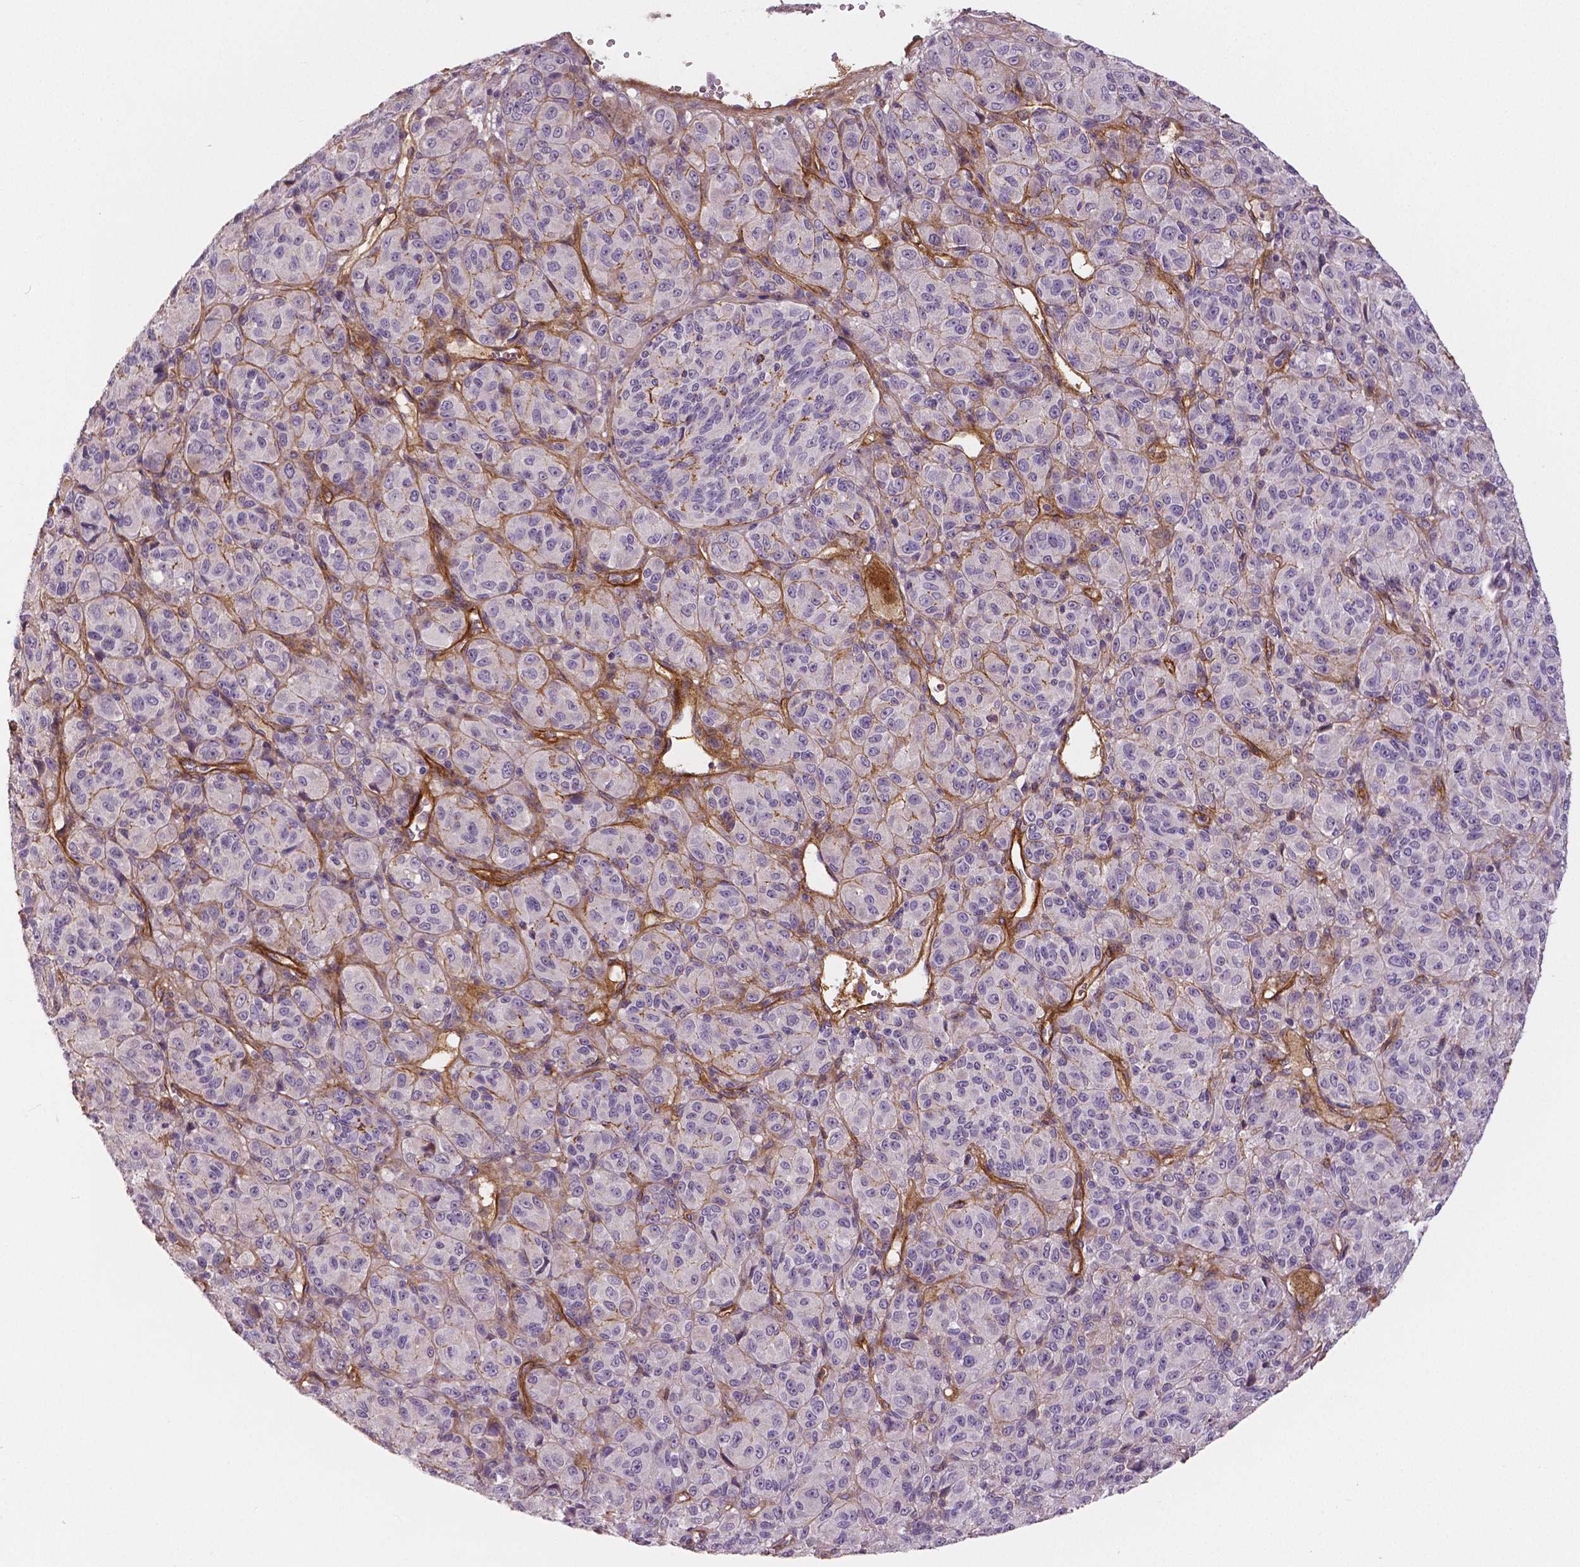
{"staining": {"intensity": "negative", "quantity": "none", "location": "none"}, "tissue": "melanoma", "cell_type": "Tumor cells", "image_type": "cancer", "snomed": [{"axis": "morphology", "description": "Malignant melanoma, Metastatic site"}, {"axis": "topography", "description": "Brain"}], "caption": "This is an IHC image of human melanoma. There is no expression in tumor cells.", "gene": "FLT1", "patient": {"sex": "female", "age": 56}}